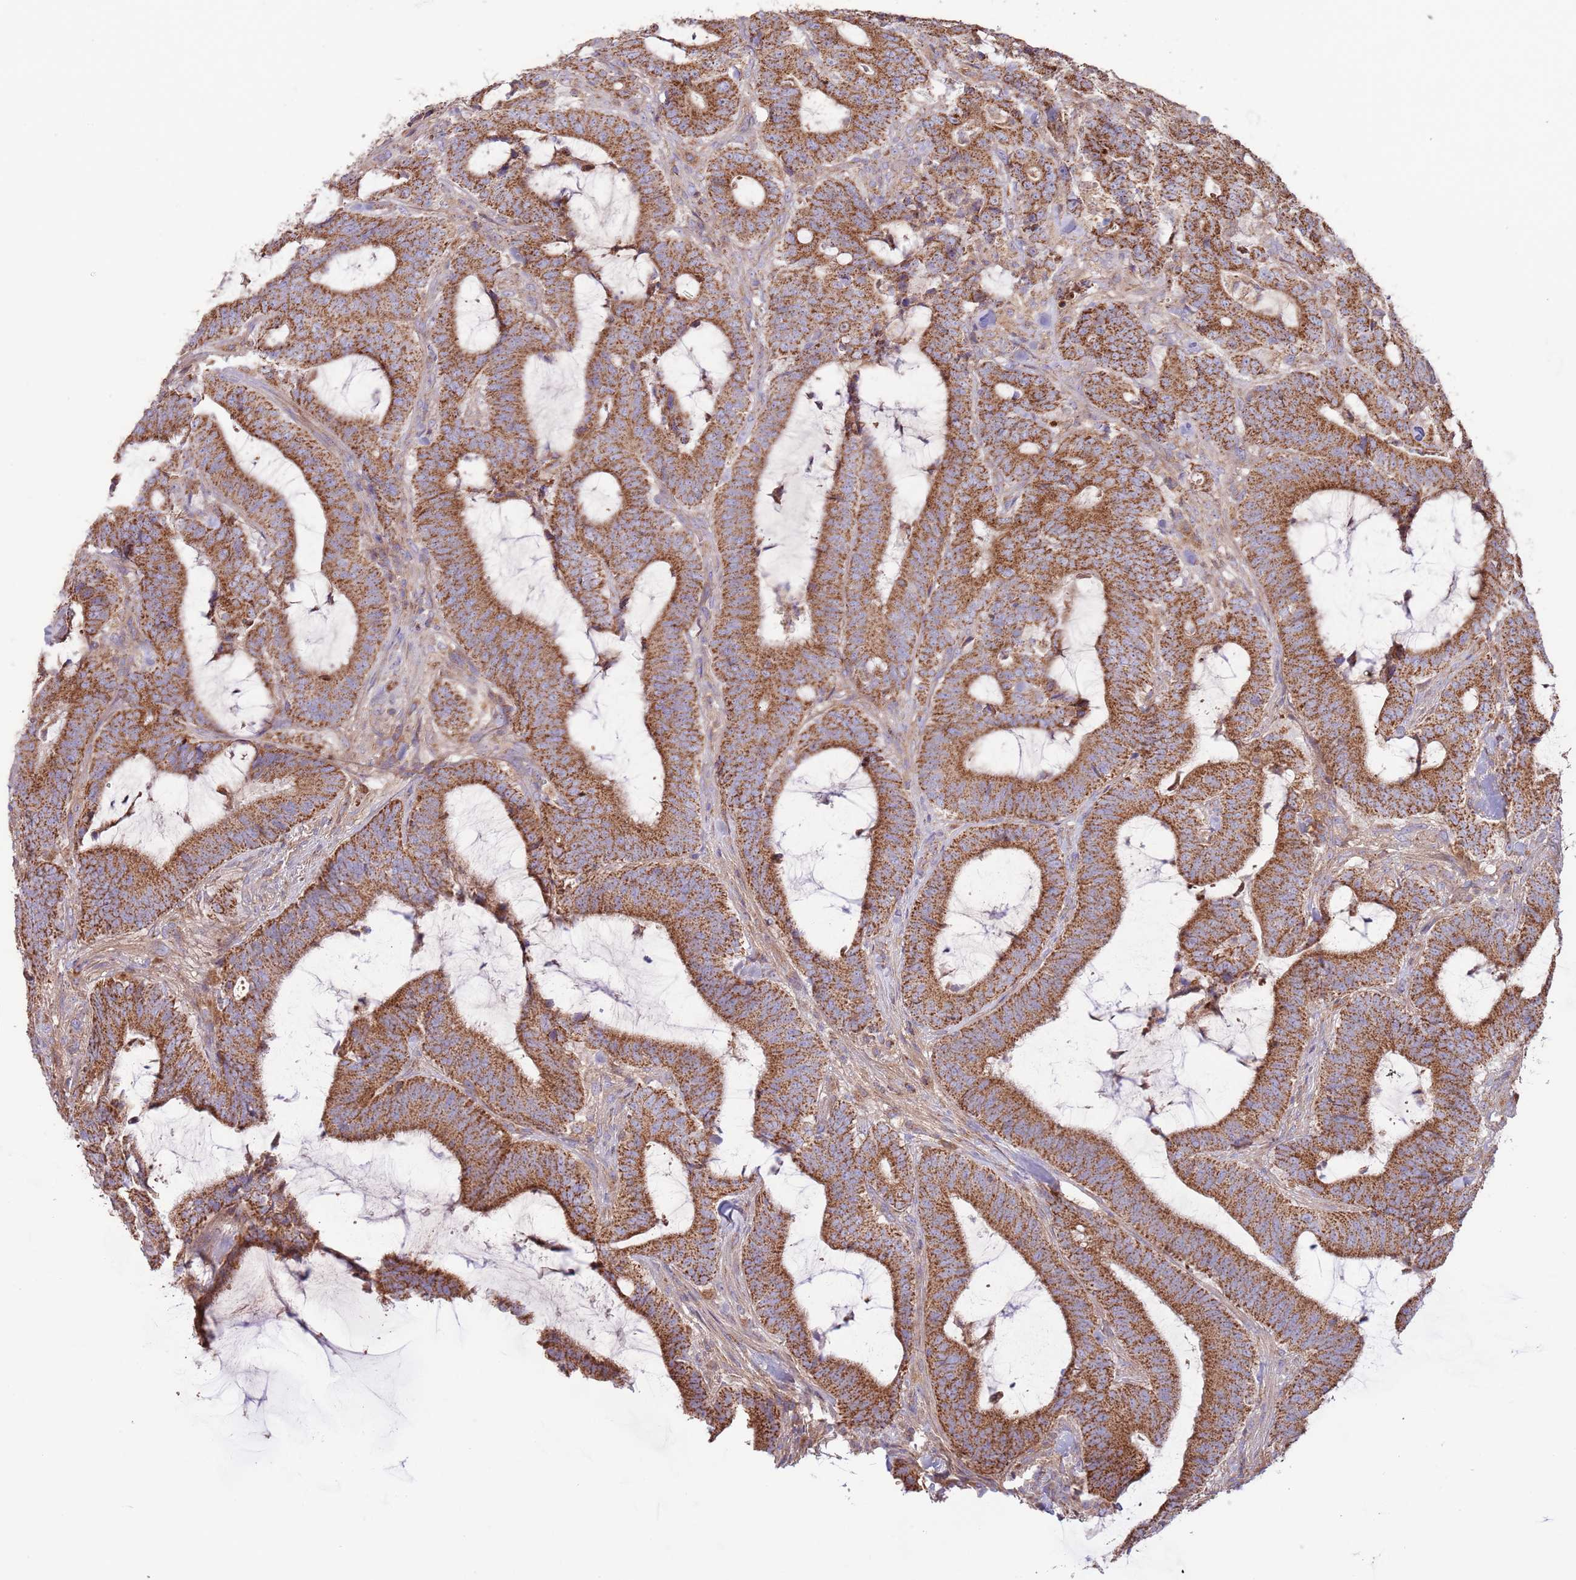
{"staining": {"intensity": "strong", "quantity": ">75%", "location": "cytoplasmic/membranous"}, "tissue": "colorectal cancer", "cell_type": "Tumor cells", "image_type": "cancer", "snomed": [{"axis": "morphology", "description": "Adenocarcinoma, NOS"}, {"axis": "topography", "description": "Colon"}], "caption": "Immunohistochemistry (IHC) of colorectal adenocarcinoma displays high levels of strong cytoplasmic/membranous expression in approximately >75% of tumor cells. (brown staining indicates protein expression, while blue staining denotes nuclei).", "gene": "DNAJA3", "patient": {"sex": "female", "age": 43}}